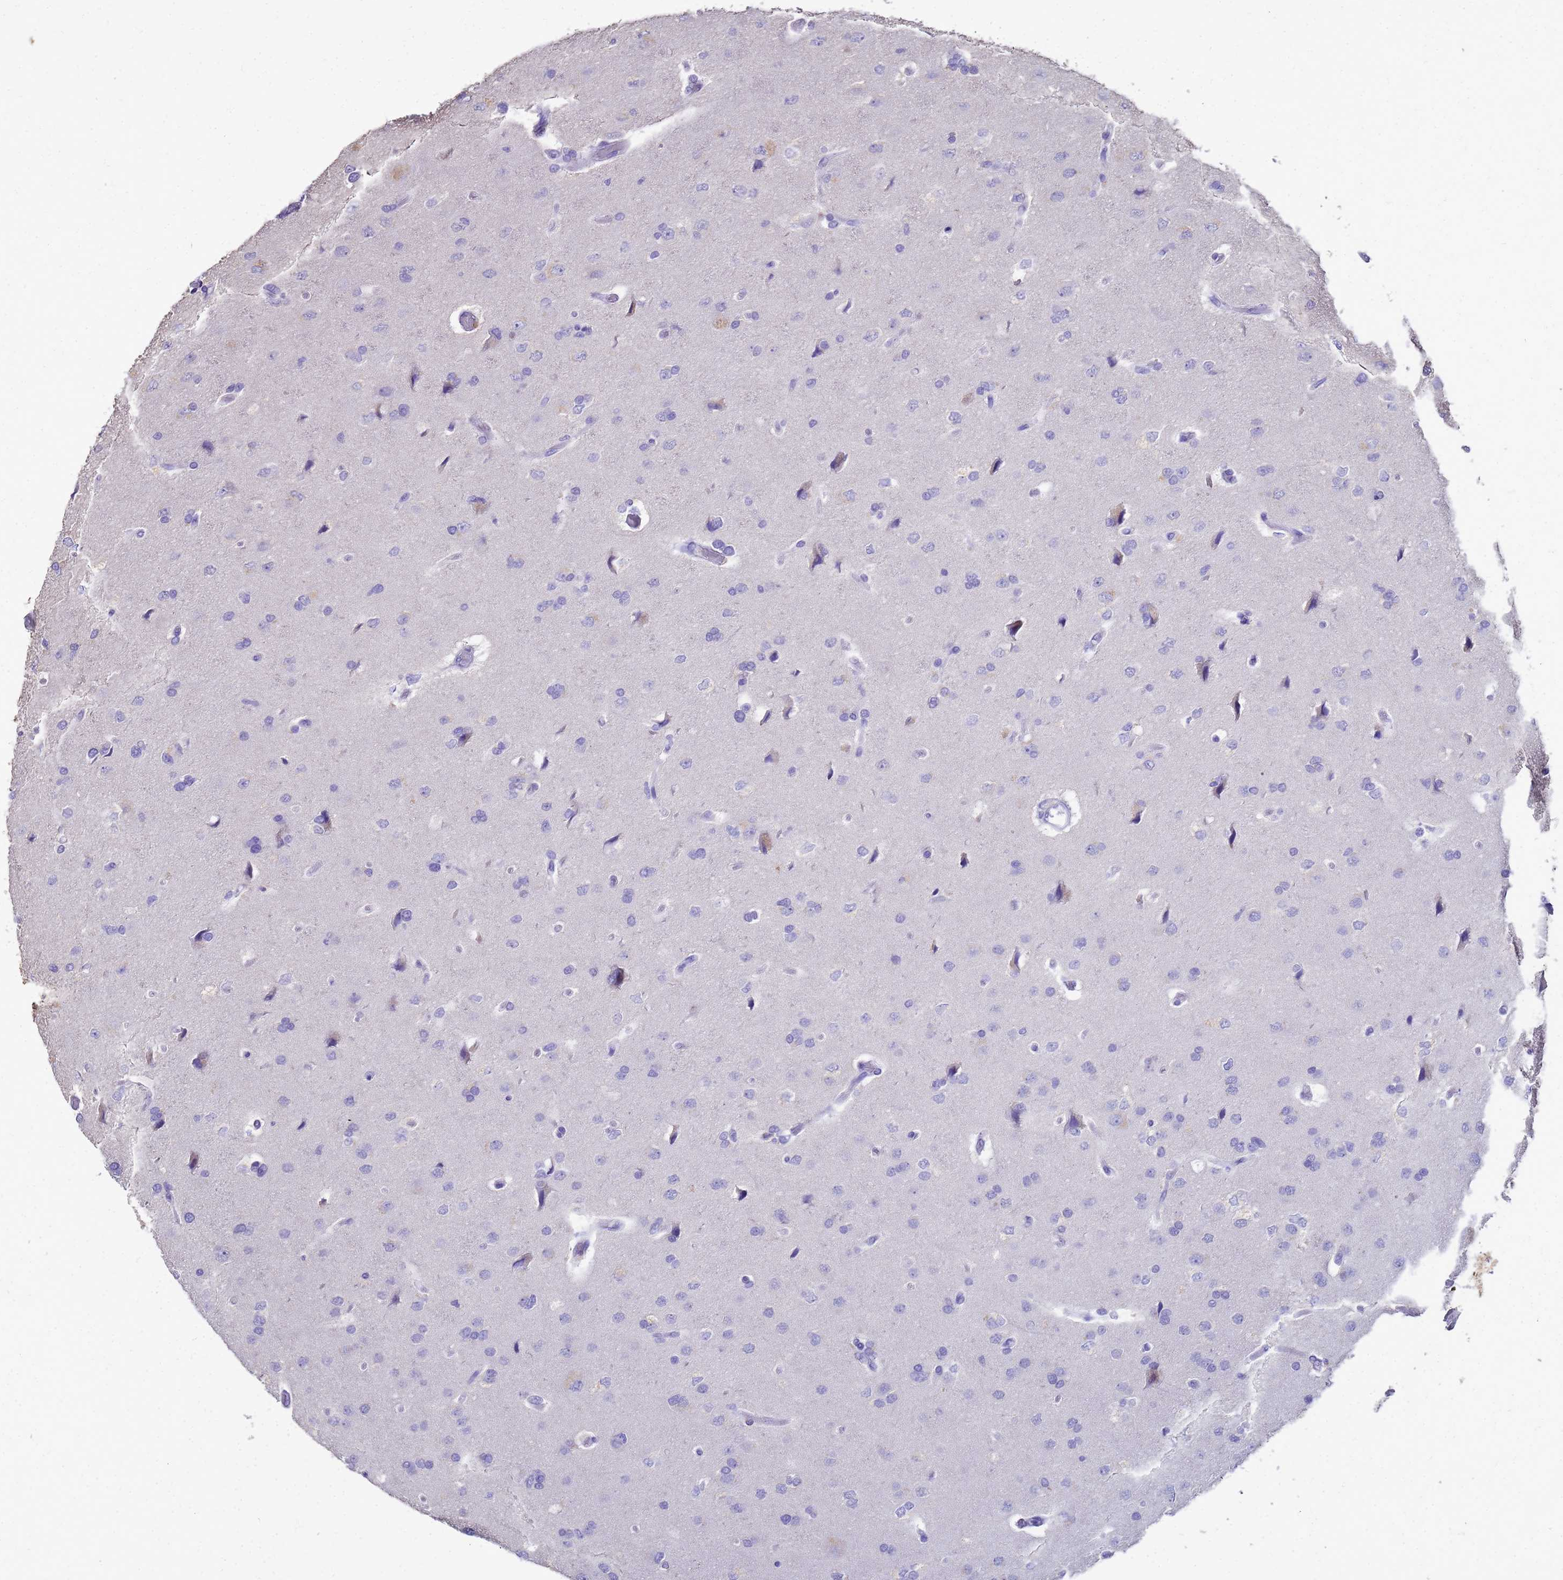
{"staining": {"intensity": "negative", "quantity": "none", "location": "none"}, "tissue": "glioma", "cell_type": "Tumor cells", "image_type": "cancer", "snomed": [{"axis": "morphology", "description": "Glioma, malignant, High grade"}, {"axis": "topography", "description": "Brain"}], "caption": "Immunohistochemistry image of glioma stained for a protein (brown), which exhibits no positivity in tumor cells. (DAB IHC, high magnification).", "gene": "MS4A13", "patient": {"sex": "male", "age": 77}}